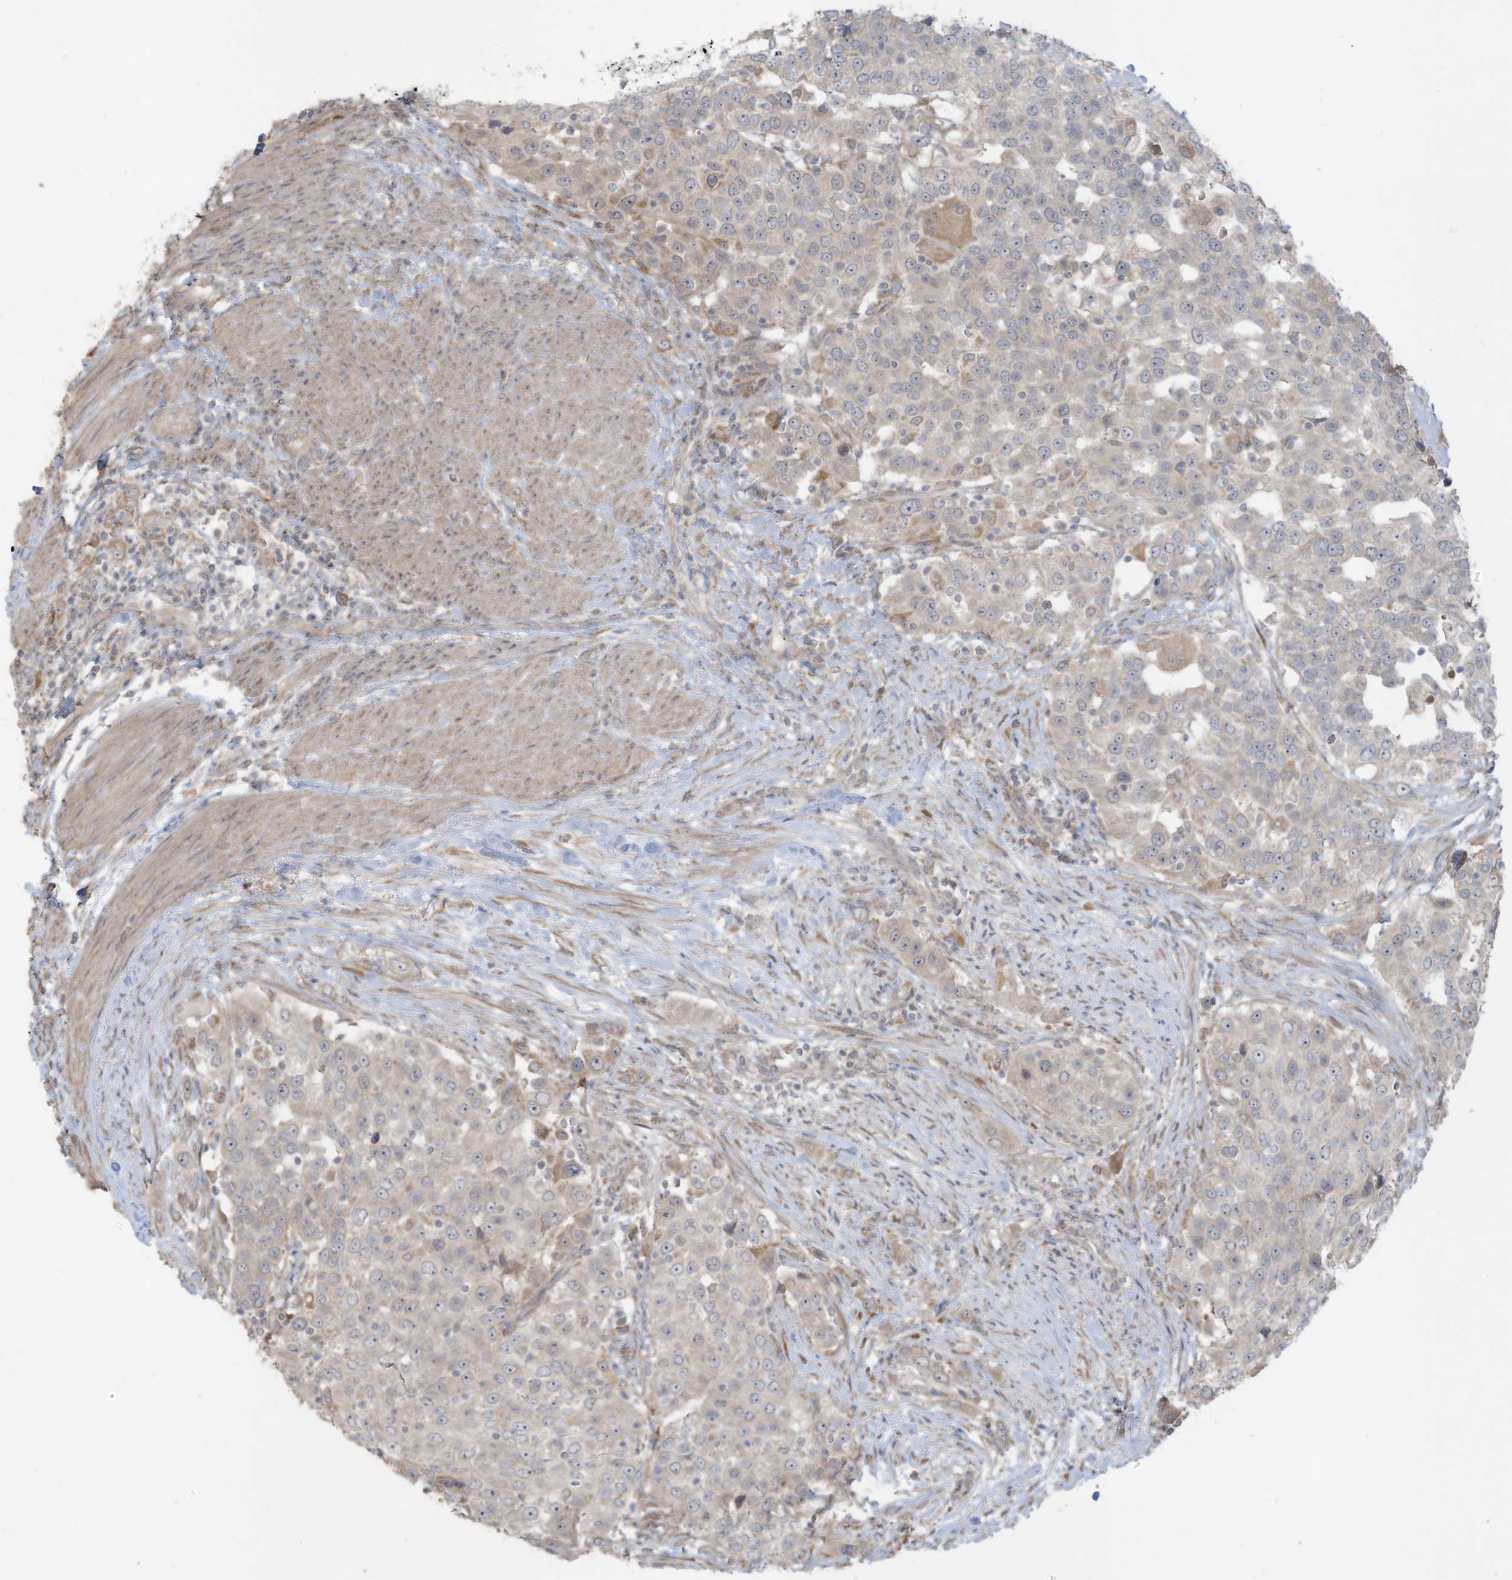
{"staining": {"intensity": "negative", "quantity": "none", "location": "none"}, "tissue": "urothelial cancer", "cell_type": "Tumor cells", "image_type": "cancer", "snomed": [{"axis": "morphology", "description": "Urothelial carcinoma, High grade"}, {"axis": "topography", "description": "Urinary bladder"}], "caption": "This is an IHC histopathology image of human urothelial carcinoma (high-grade). There is no expression in tumor cells.", "gene": "MAGIX", "patient": {"sex": "female", "age": 80}}